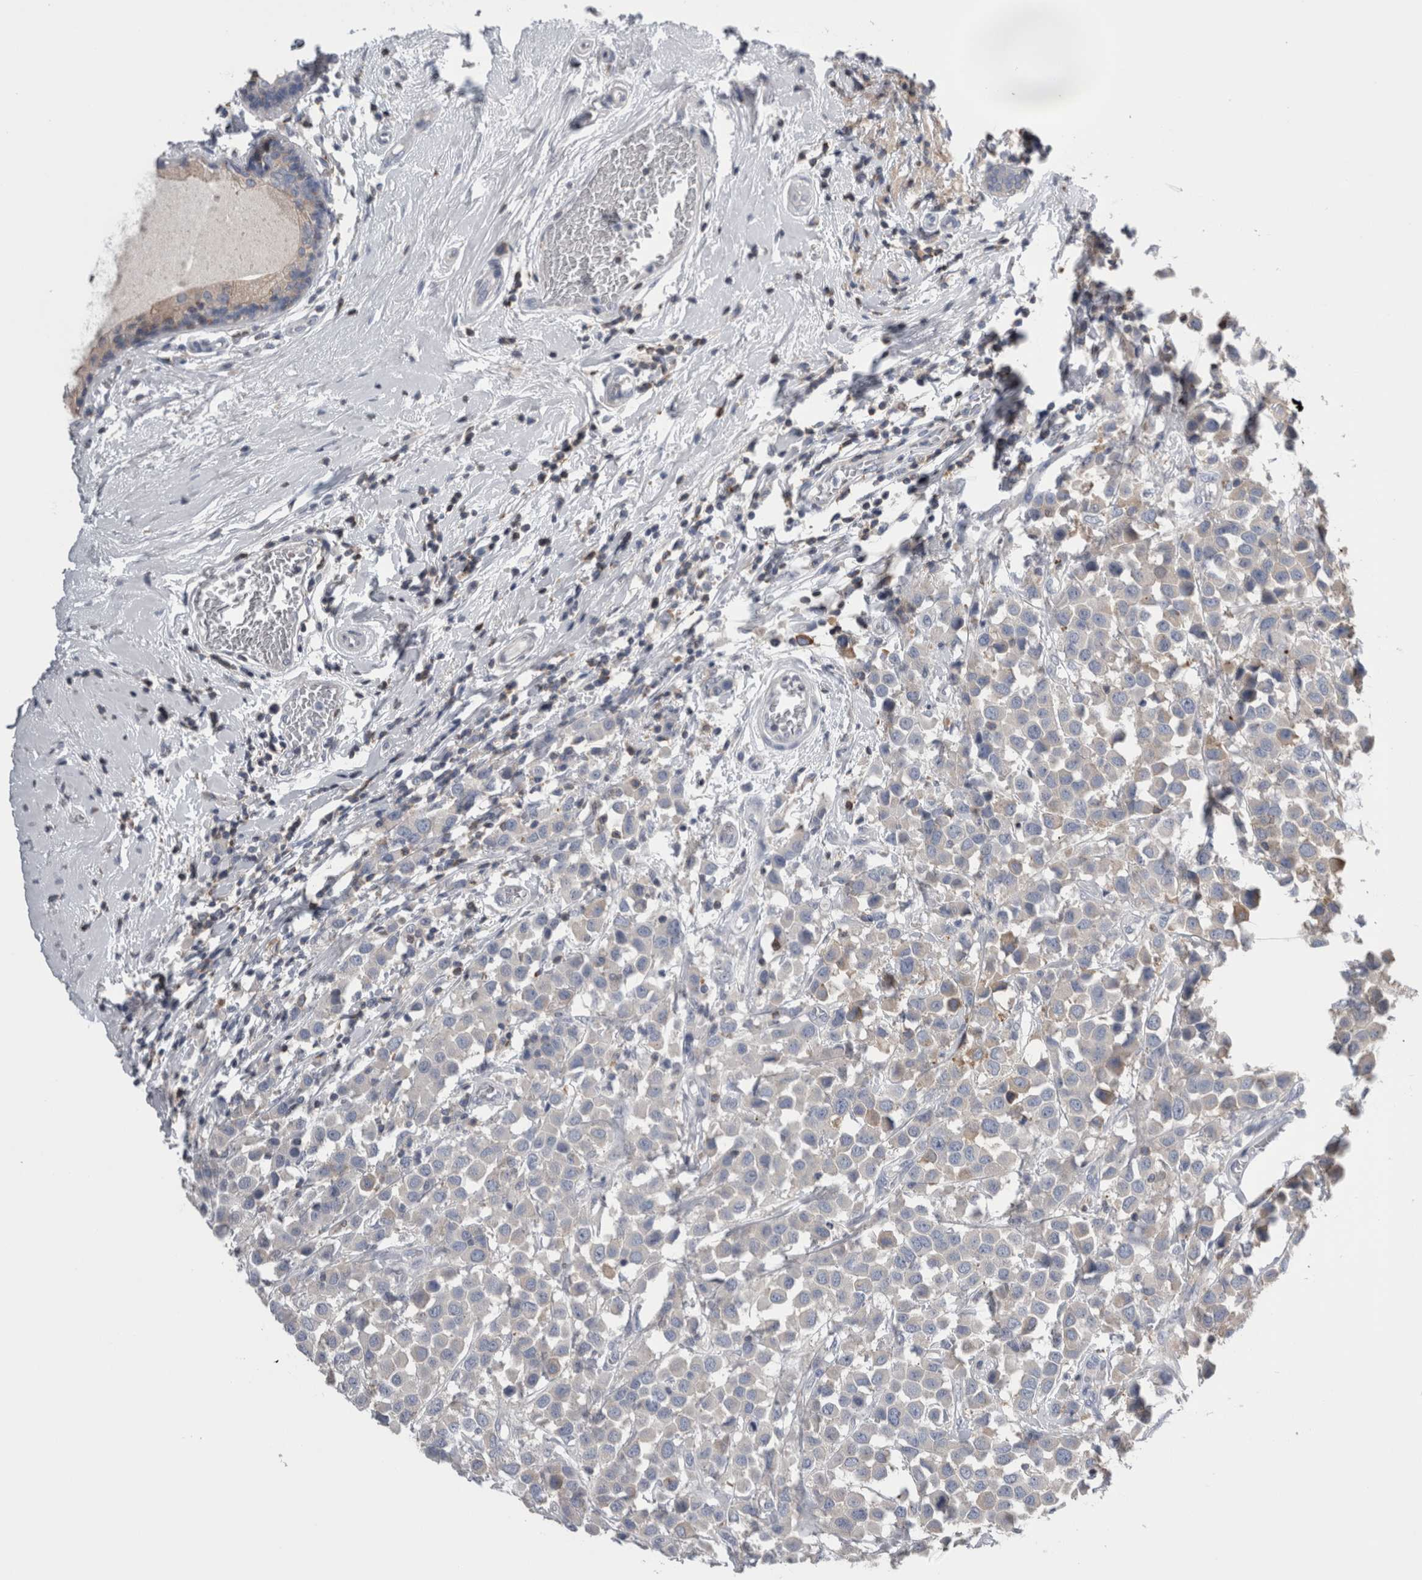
{"staining": {"intensity": "negative", "quantity": "none", "location": "none"}, "tissue": "breast cancer", "cell_type": "Tumor cells", "image_type": "cancer", "snomed": [{"axis": "morphology", "description": "Duct carcinoma"}, {"axis": "topography", "description": "Breast"}], "caption": "Intraductal carcinoma (breast) stained for a protein using IHC exhibits no expression tumor cells.", "gene": "DCTN6", "patient": {"sex": "female", "age": 61}}